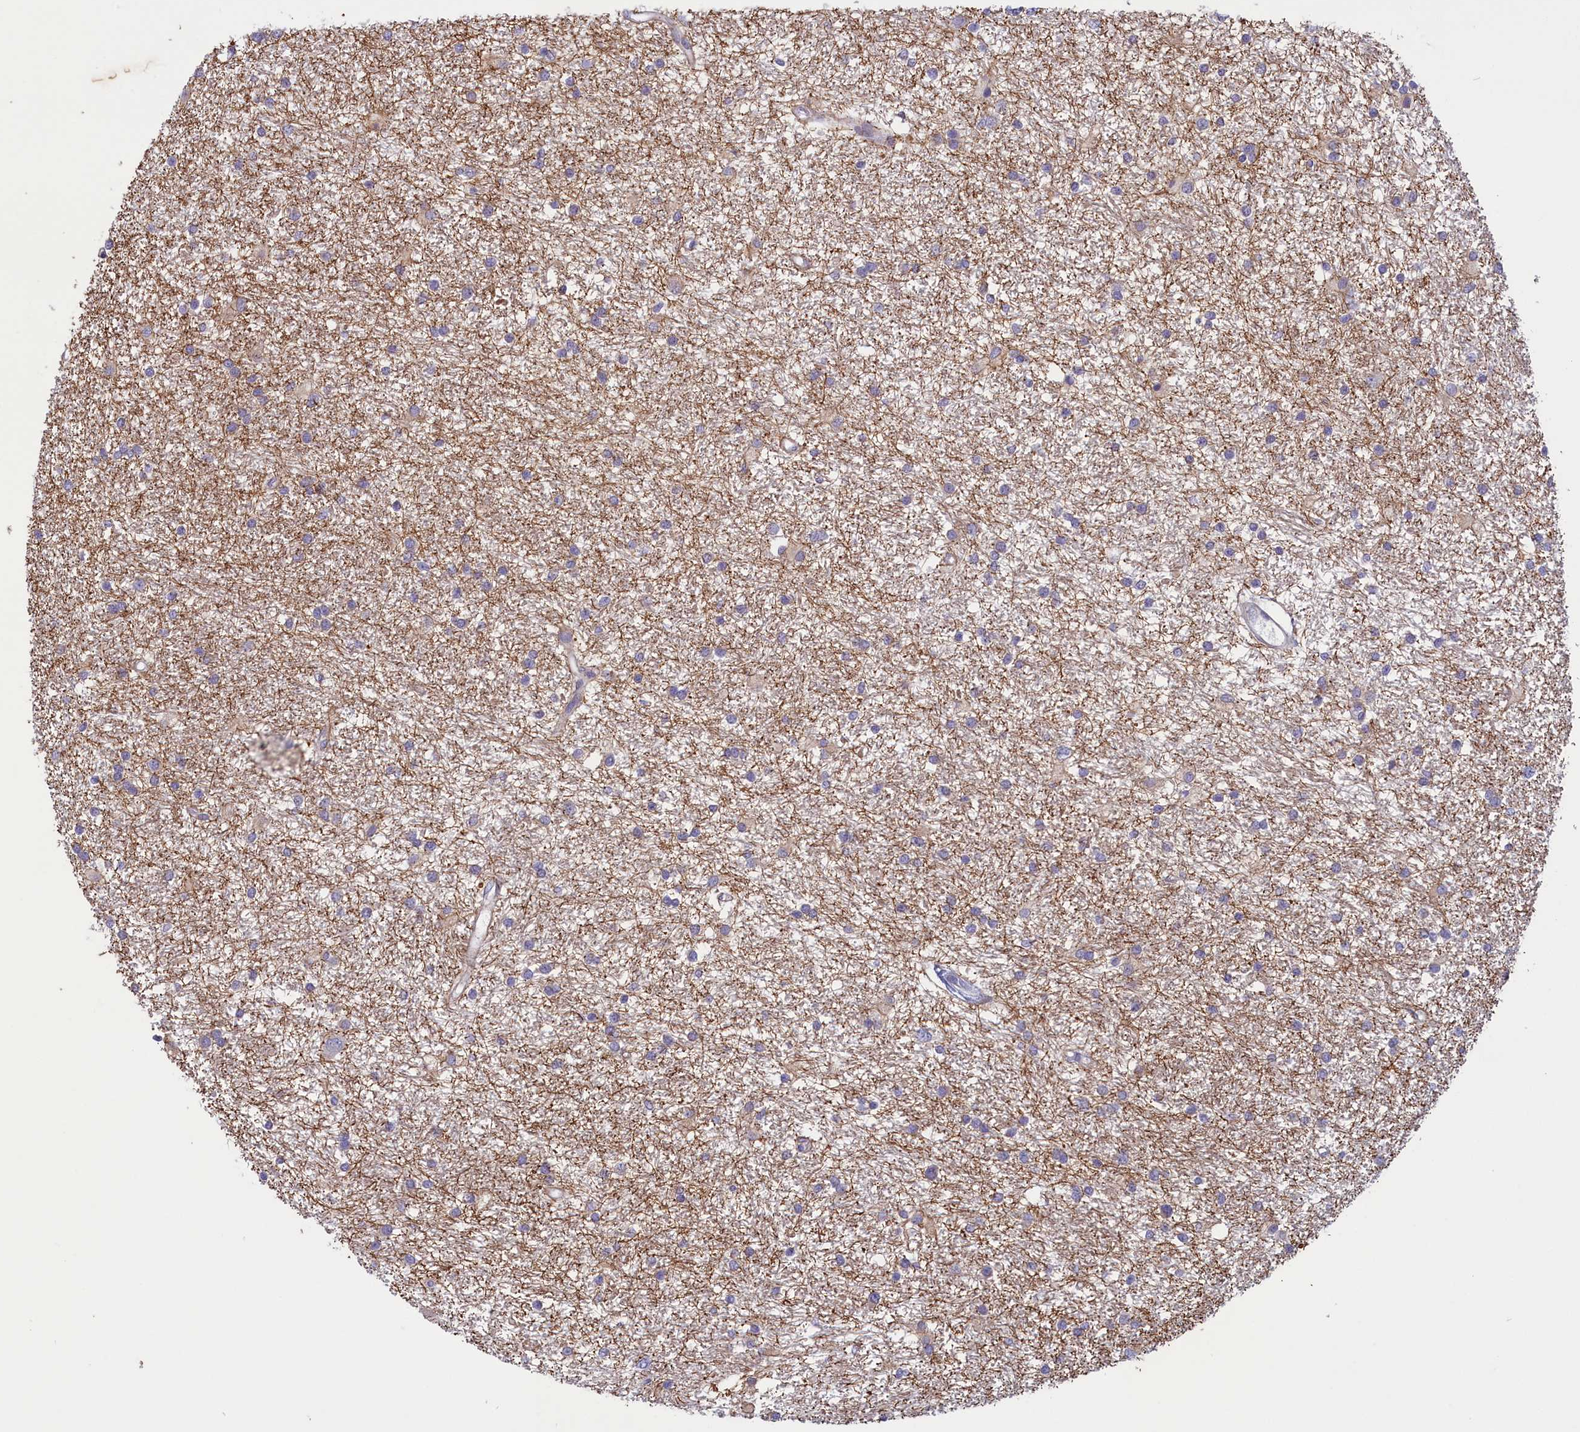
{"staining": {"intensity": "negative", "quantity": "none", "location": "none"}, "tissue": "glioma", "cell_type": "Tumor cells", "image_type": "cancer", "snomed": [{"axis": "morphology", "description": "Glioma, malignant, High grade"}, {"axis": "topography", "description": "Brain"}], "caption": "The IHC photomicrograph has no significant staining in tumor cells of malignant glioma (high-grade) tissue.", "gene": "CORO2A", "patient": {"sex": "male", "age": 77}}